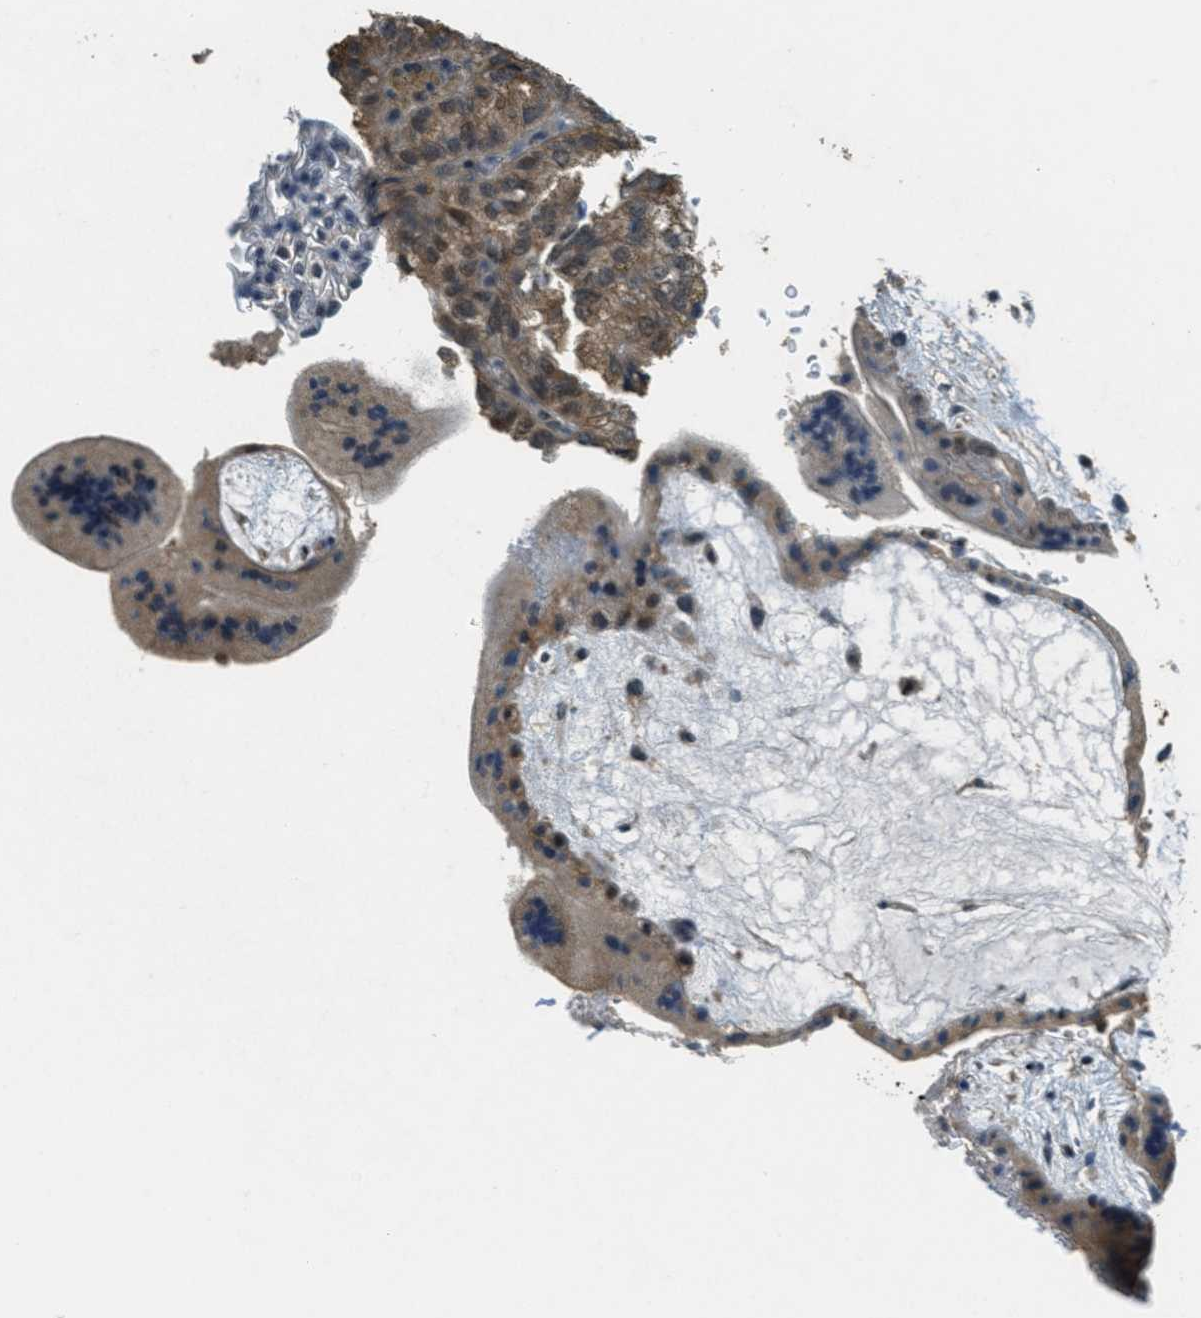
{"staining": {"intensity": "moderate", "quantity": ">75%", "location": "cytoplasmic/membranous,nuclear"}, "tissue": "placenta", "cell_type": "Decidual cells", "image_type": "normal", "snomed": [{"axis": "morphology", "description": "Normal tissue, NOS"}, {"axis": "topography", "description": "Placenta"}], "caption": "Protein expression analysis of normal human placenta reveals moderate cytoplasmic/membranous,nuclear staining in about >75% of decidual cells.", "gene": "TCF20", "patient": {"sex": "female", "age": 35}}